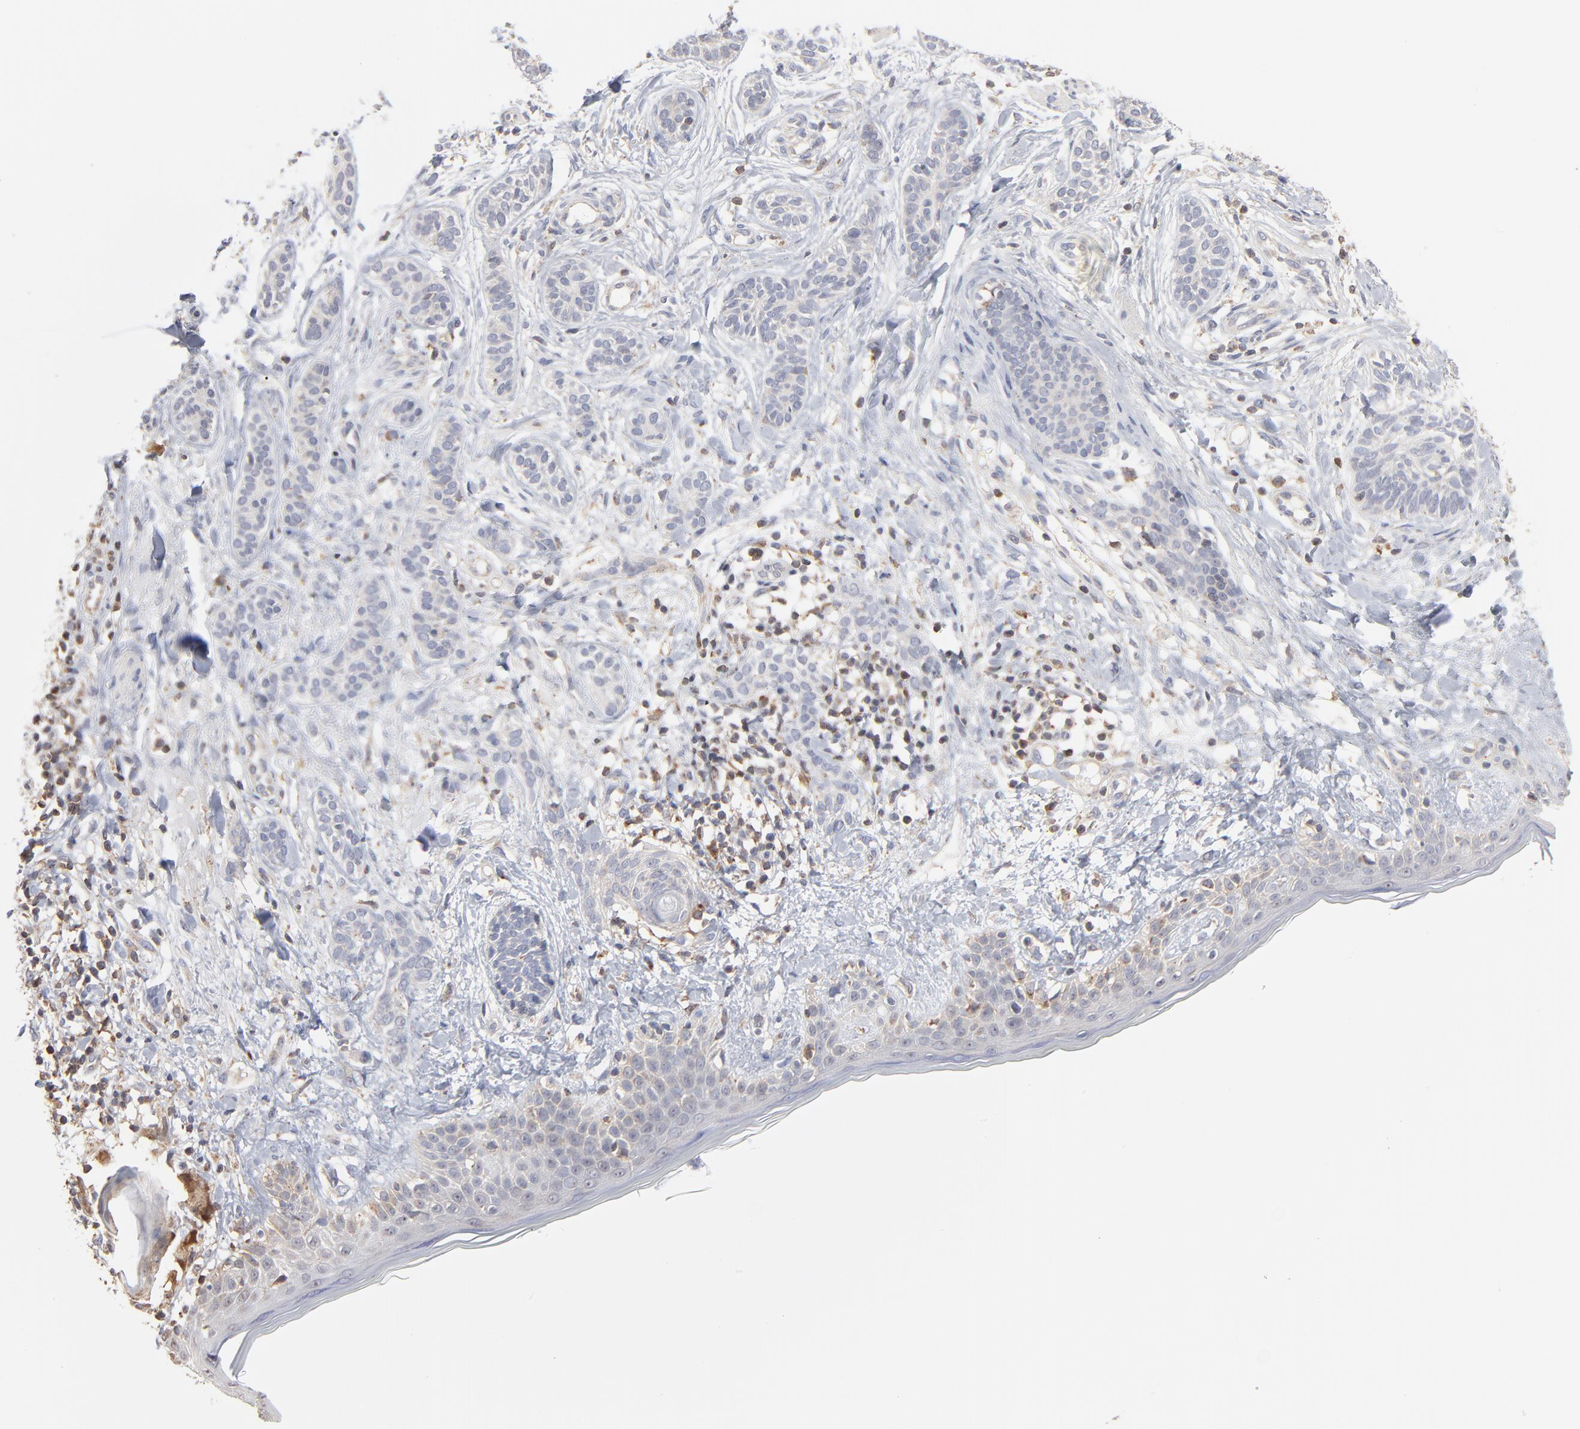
{"staining": {"intensity": "weak", "quantity": "<25%", "location": "cytoplasmic/membranous"}, "tissue": "skin cancer", "cell_type": "Tumor cells", "image_type": "cancer", "snomed": [{"axis": "morphology", "description": "Normal tissue, NOS"}, {"axis": "morphology", "description": "Basal cell carcinoma"}, {"axis": "topography", "description": "Skin"}], "caption": "IHC of human basal cell carcinoma (skin) displays no staining in tumor cells.", "gene": "RNF213", "patient": {"sex": "male", "age": 63}}